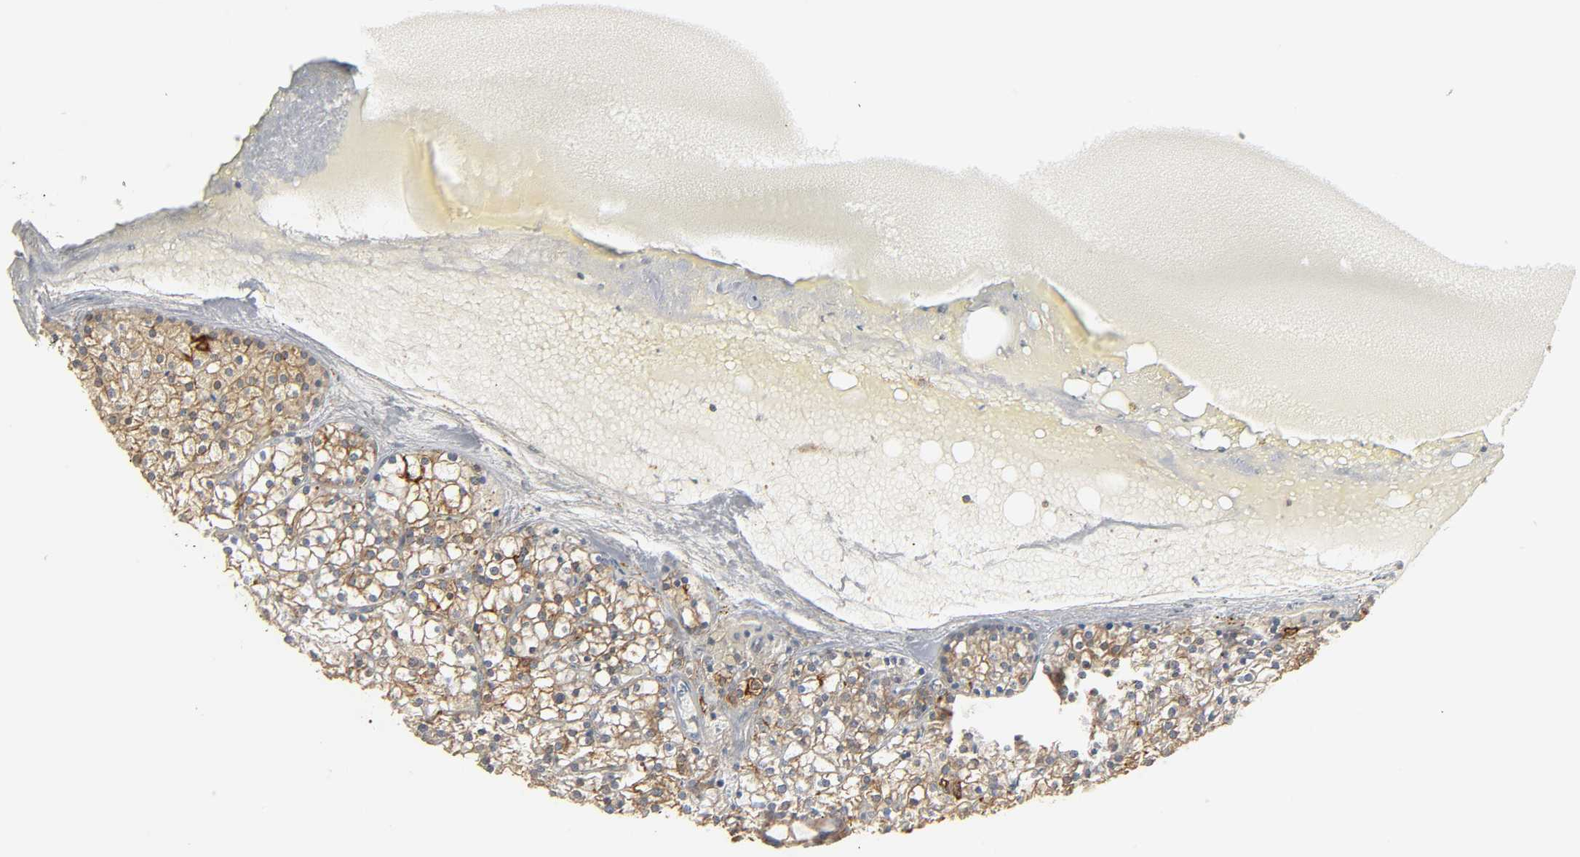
{"staining": {"intensity": "strong", "quantity": ">75%", "location": "cytoplasmic/membranous,nuclear"}, "tissue": "parathyroid gland", "cell_type": "Glandular cells", "image_type": "normal", "snomed": [{"axis": "morphology", "description": "Normal tissue, NOS"}, {"axis": "topography", "description": "Parathyroid gland"}], "caption": "An image of parathyroid gland stained for a protein displays strong cytoplasmic/membranous,nuclear brown staining in glandular cells. The protein of interest is stained brown, and the nuclei are stained in blue (DAB (3,3'-diaminobenzidine) IHC with brightfield microscopy, high magnification).", "gene": "BIN1", "patient": {"sex": "female", "age": 63}}